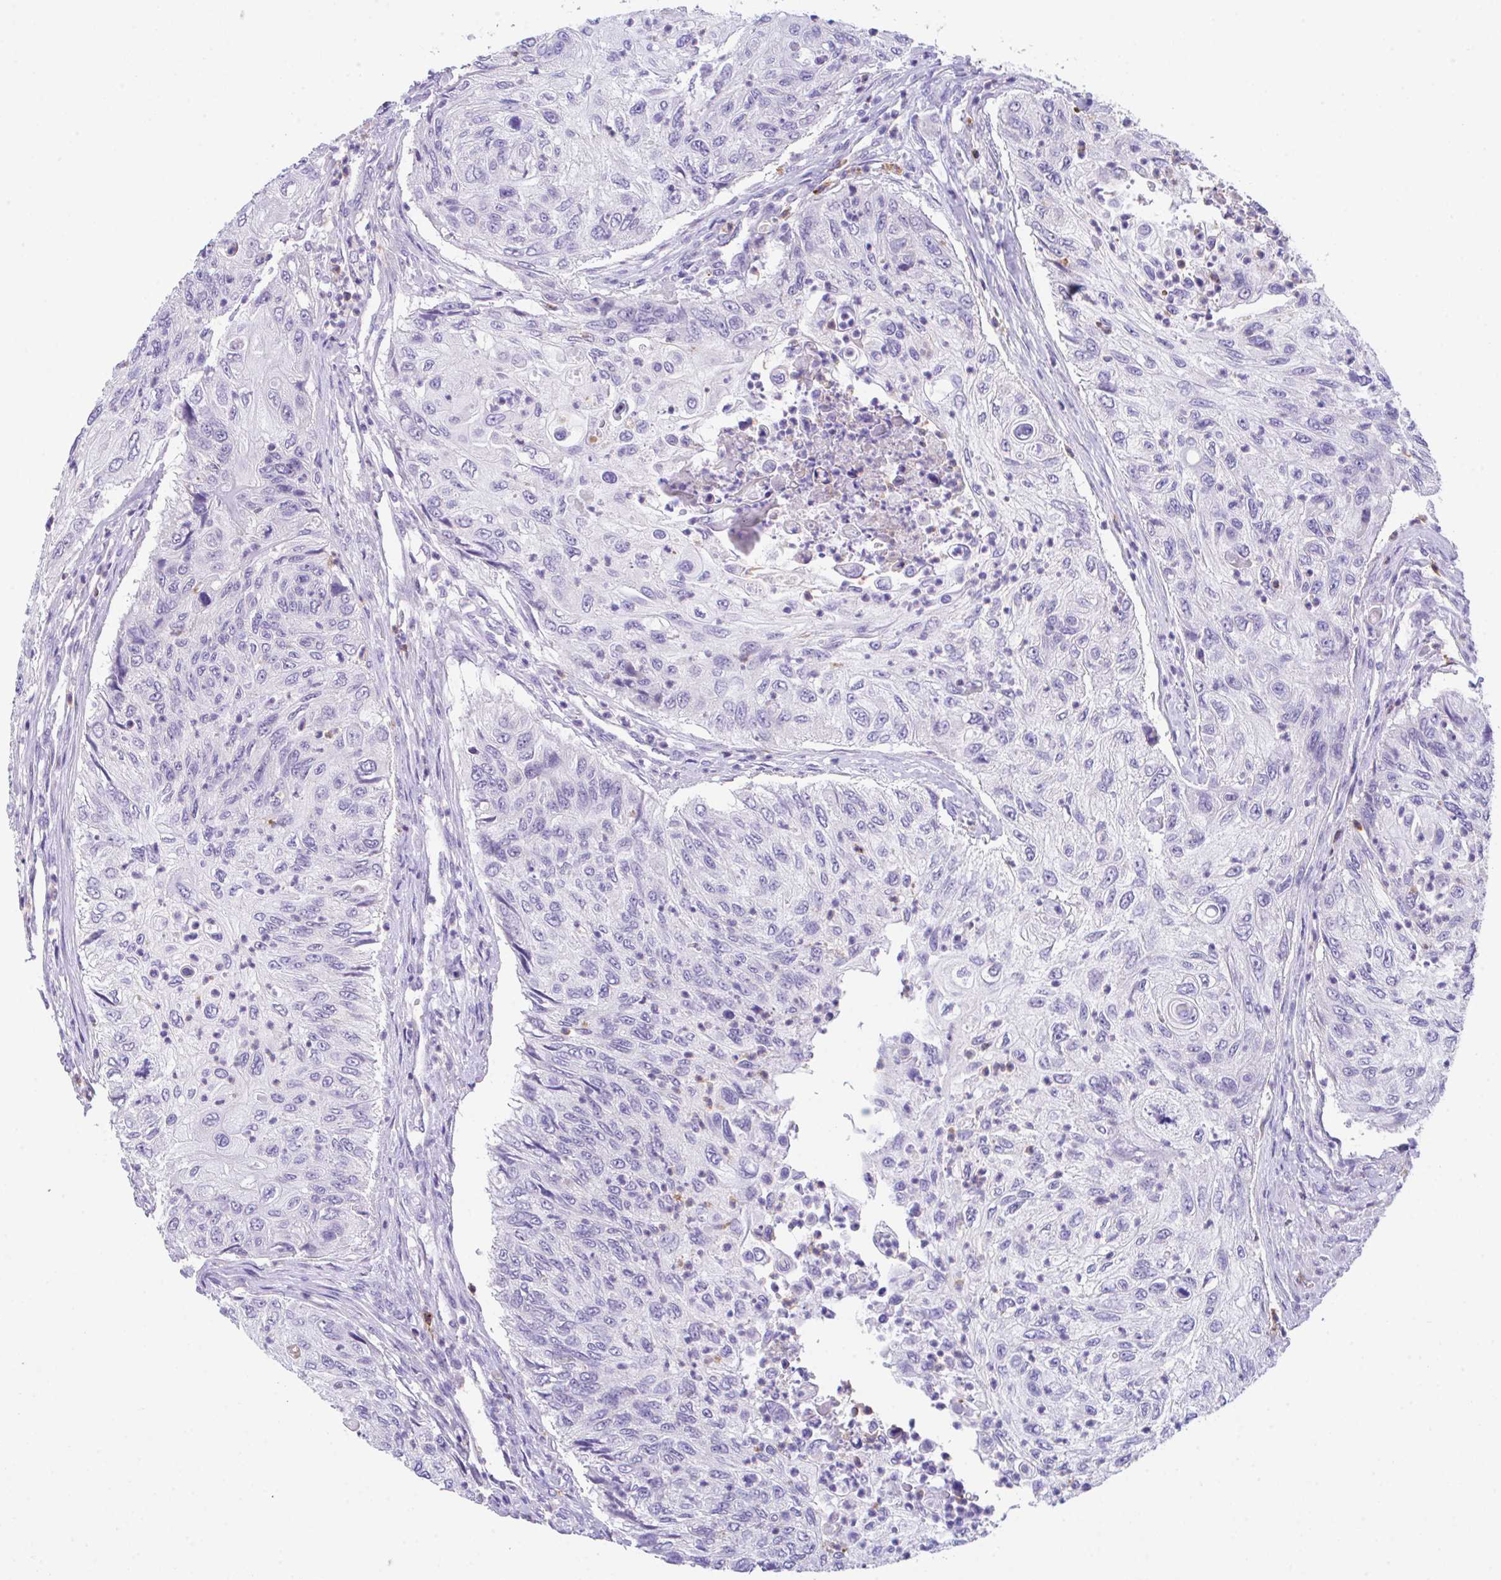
{"staining": {"intensity": "negative", "quantity": "none", "location": "none"}, "tissue": "urothelial cancer", "cell_type": "Tumor cells", "image_type": "cancer", "snomed": [{"axis": "morphology", "description": "Urothelial carcinoma, High grade"}, {"axis": "topography", "description": "Urinary bladder"}], "caption": "Urothelial cancer was stained to show a protein in brown. There is no significant expression in tumor cells.", "gene": "HOXB4", "patient": {"sex": "female", "age": 60}}